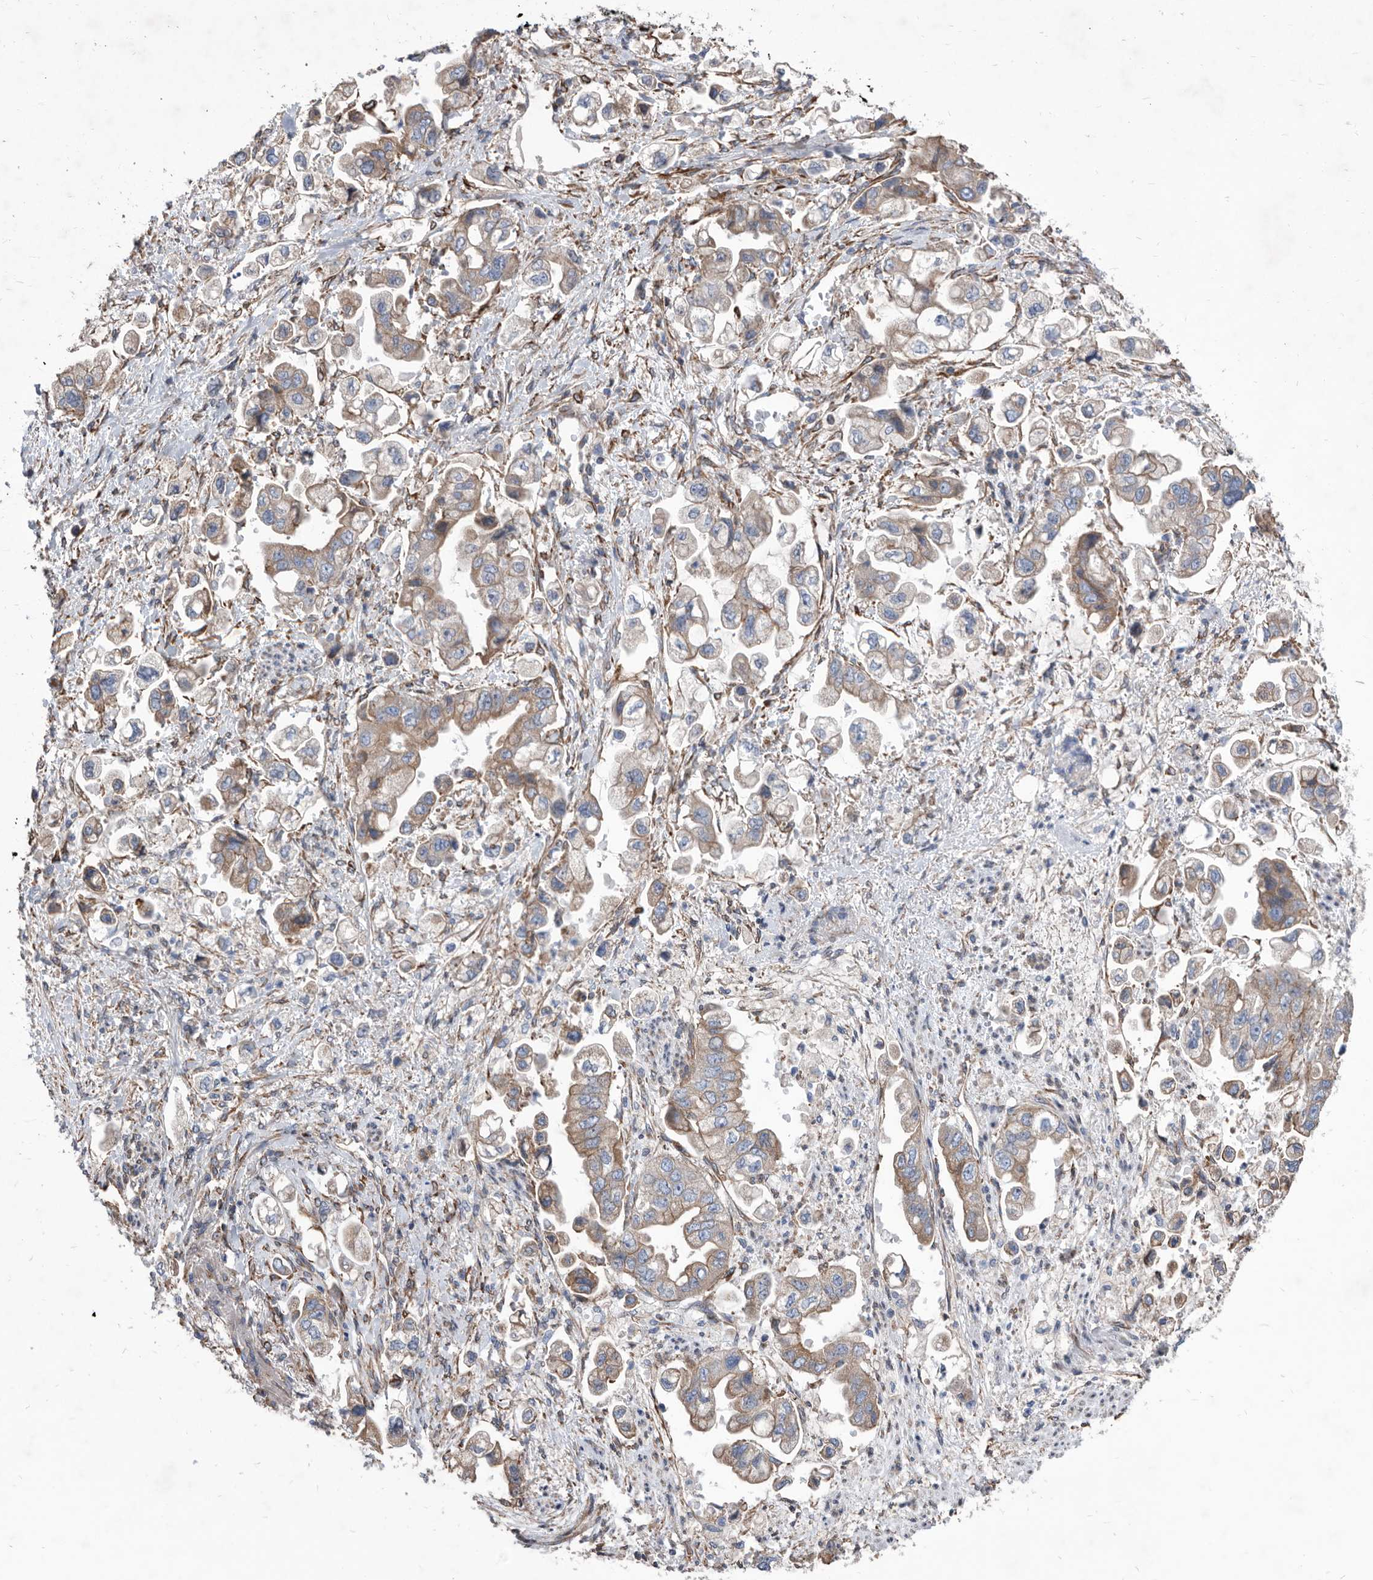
{"staining": {"intensity": "moderate", "quantity": "25%-75%", "location": "cytoplasmic/membranous"}, "tissue": "stomach cancer", "cell_type": "Tumor cells", "image_type": "cancer", "snomed": [{"axis": "morphology", "description": "Adenocarcinoma, NOS"}, {"axis": "topography", "description": "Stomach"}], "caption": "Protein positivity by immunohistochemistry (IHC) reveals moderate cytoplasmic/membranous staining in approximately 25%-75% of tumor cells in stomach adenocarcinoma.", "gene": "ATP13A3", "patient": {"sex": "male", "age": 62}}